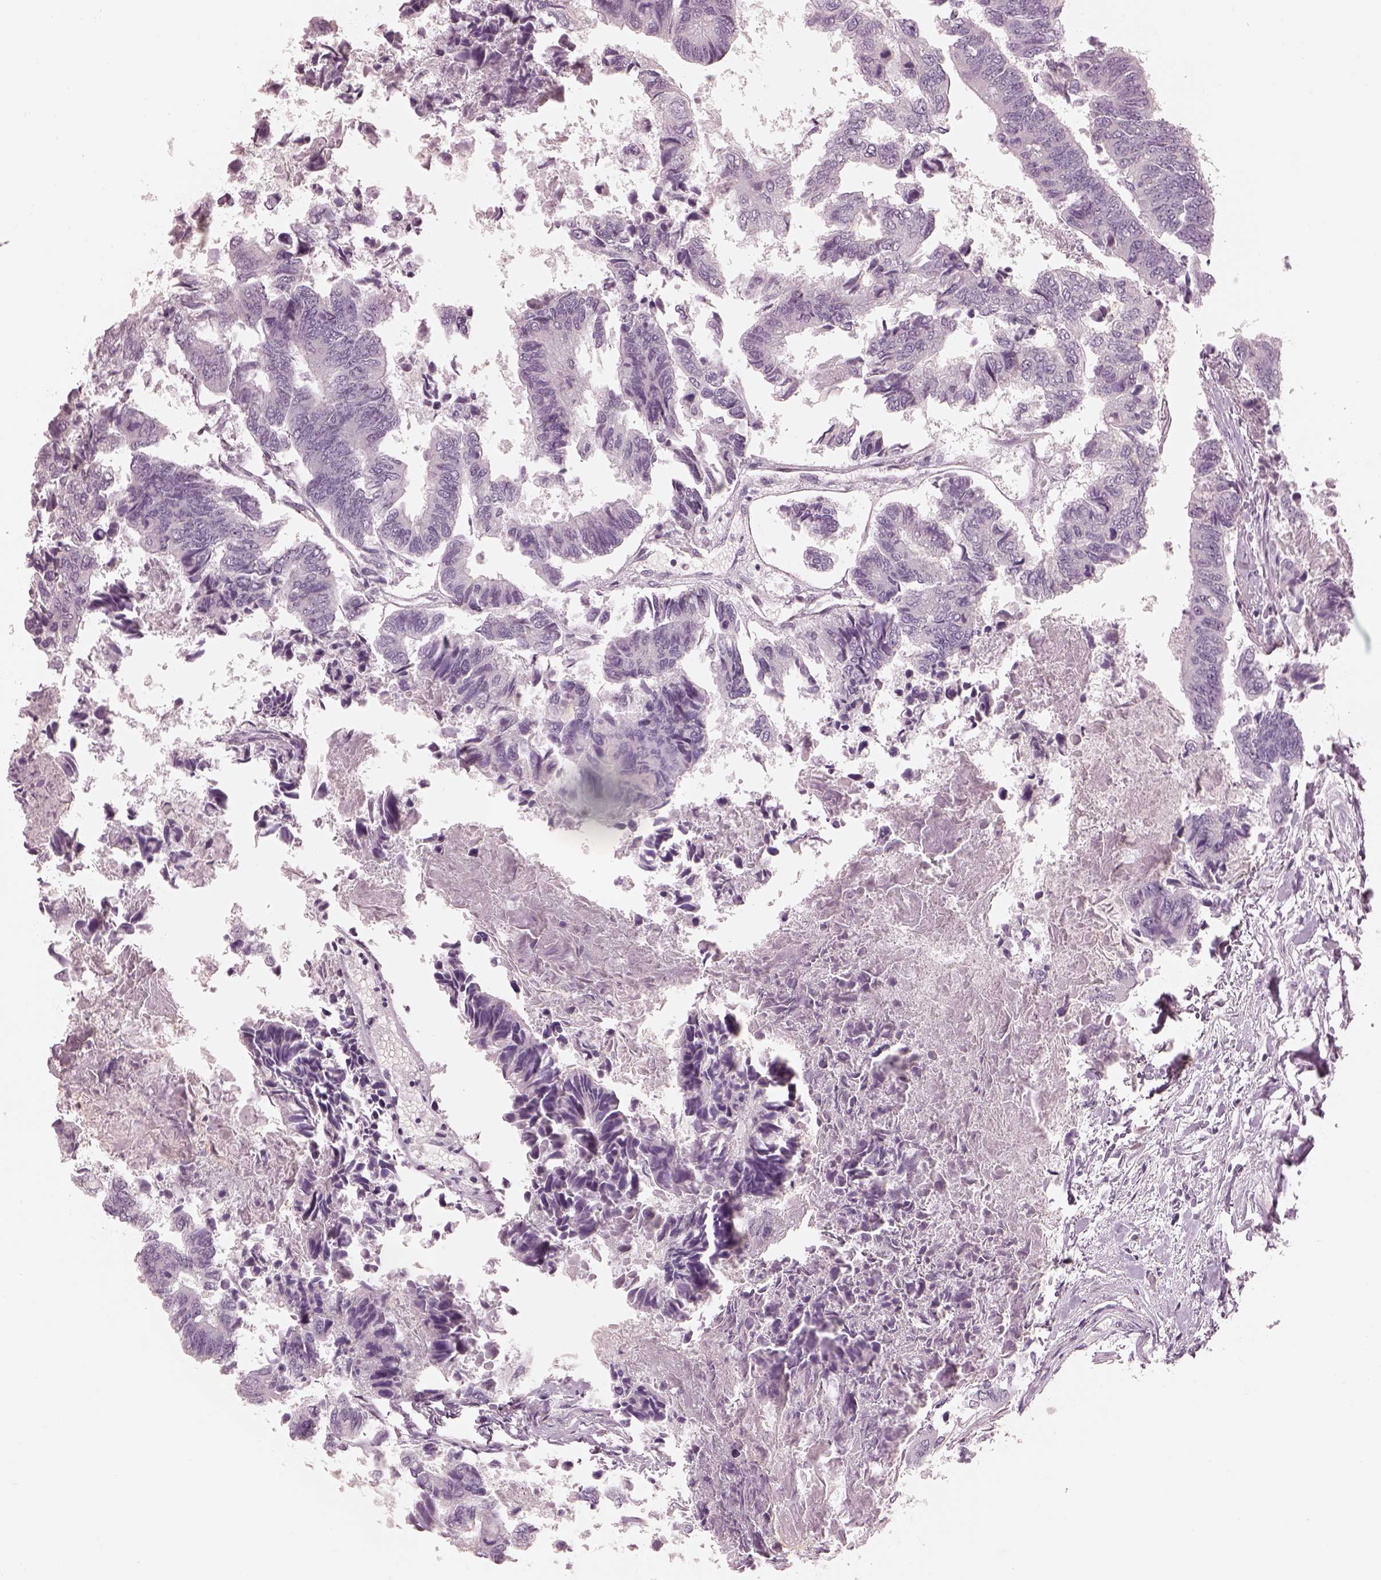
{"staining": {"intensity": "negative", "quantity": "none", "location": "none"}, "tissue": "colorectal cancer", "cell_type": "Tumor cells", "image_type": "cancer", "snomed": [{"axis": "morphology", "description": "Adenocarcinoma, NOS"}, {"axis": "topography", "description": "Colon"}], "caption": "DAB immunohistochemical staining of human colorectal cancer (adenocarcinoma) reveals no significant positivity in tumor cells.", "gene": "PRKACG", "patient": {"sex": "female", "age": 65}}